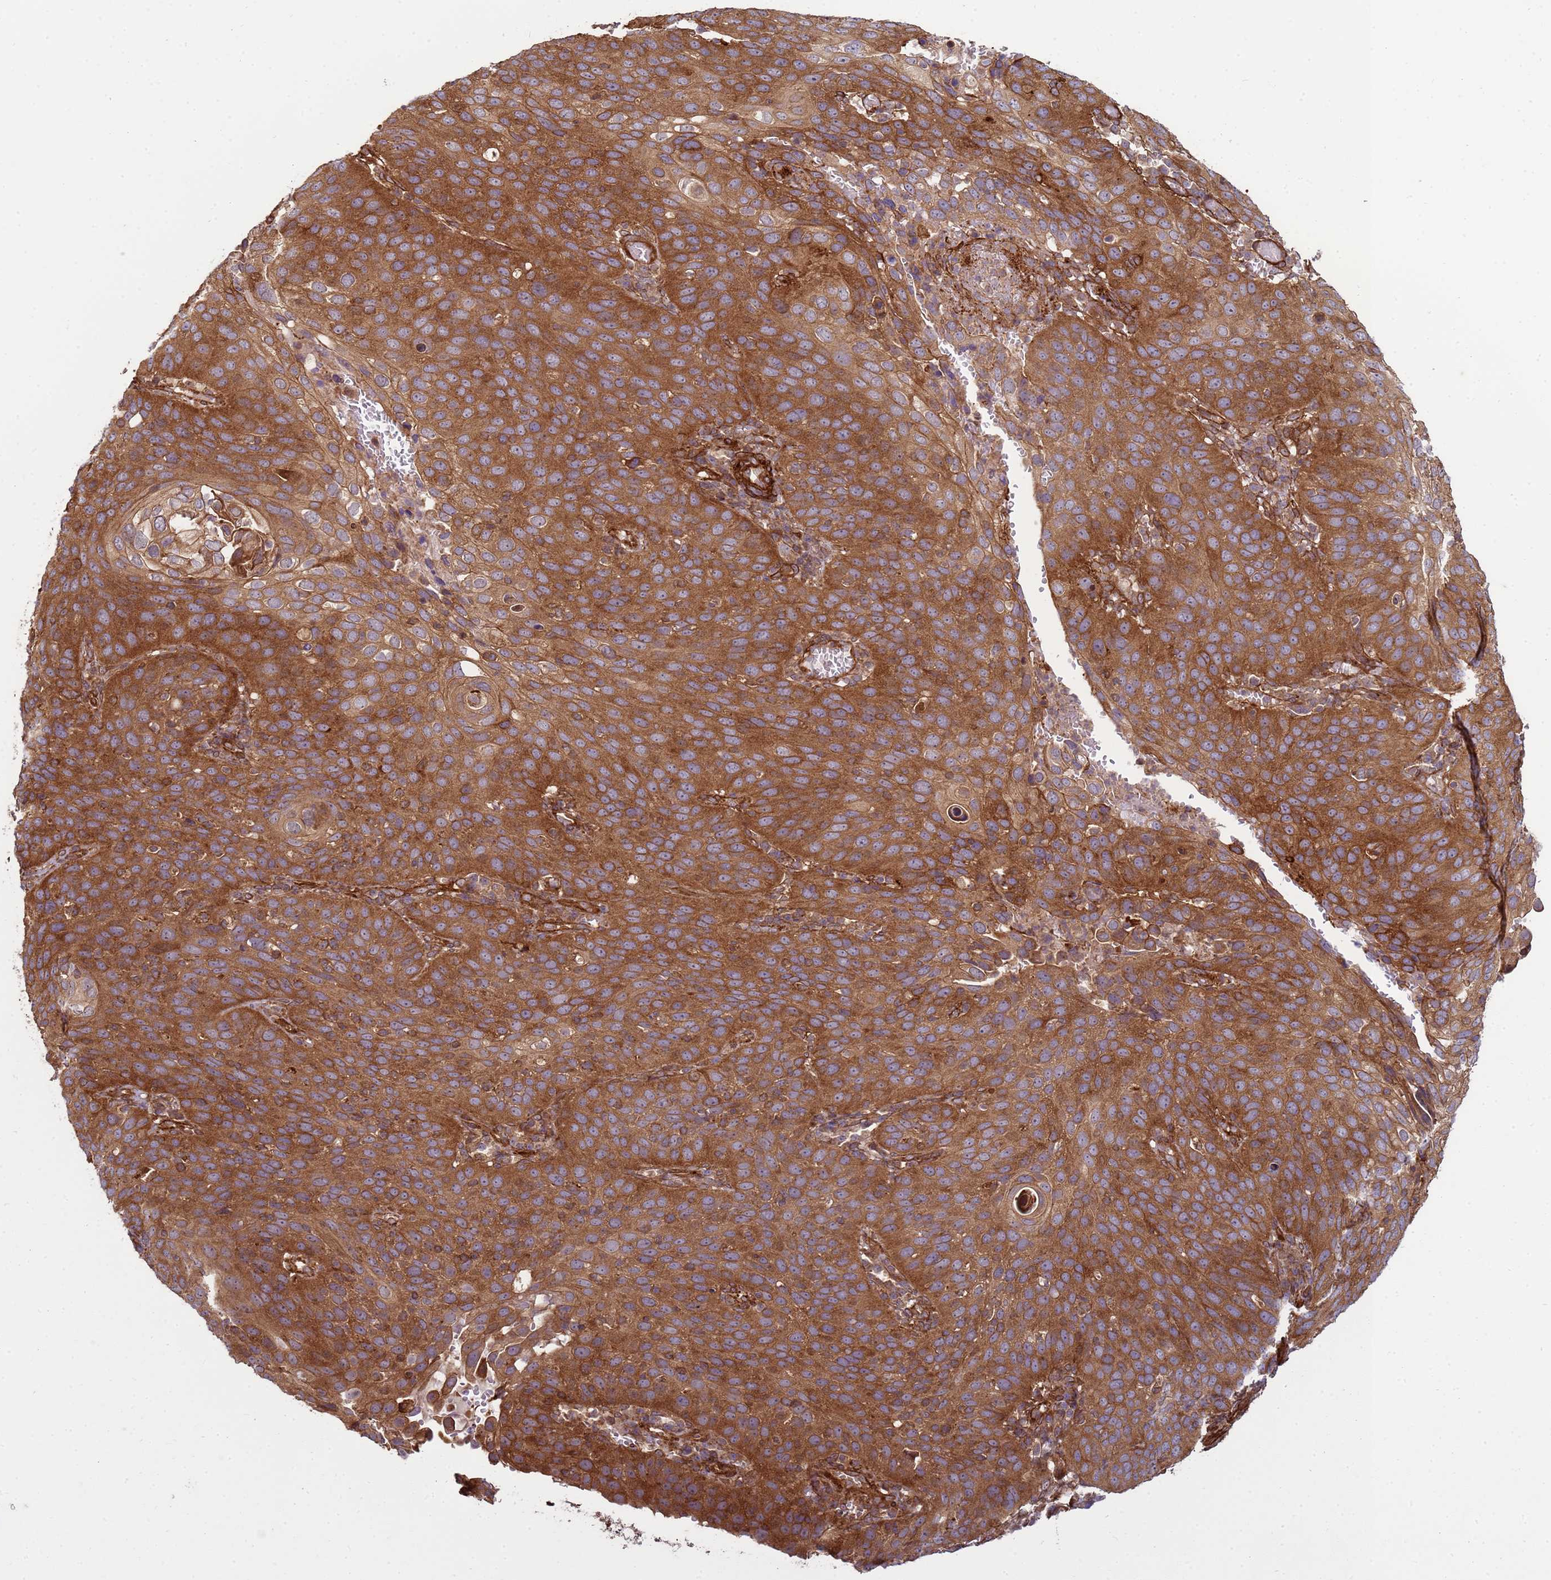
{"staining": {"intensity": "strong", "quantity": ">75%", "location": "cytoplasmic/membranous"}, "tissue": "cervical cancer", "cell_type": "Tumor cells", "image_type": "cancer", "snomed": [{"axis": "morphology", "description": "Squamous cell carcinoma, NOS"}, {"axis": "topography", "description": "Cervix"}], "caption": "The micrograph demonstrates staining of squamous cell carcinoma (cervical), revealing strong cytoplasmic/membranous protein positivity (brown color) within tumor cells.", "gene": "CNOT1", "patient": {"sex": "female", "age": 36}}